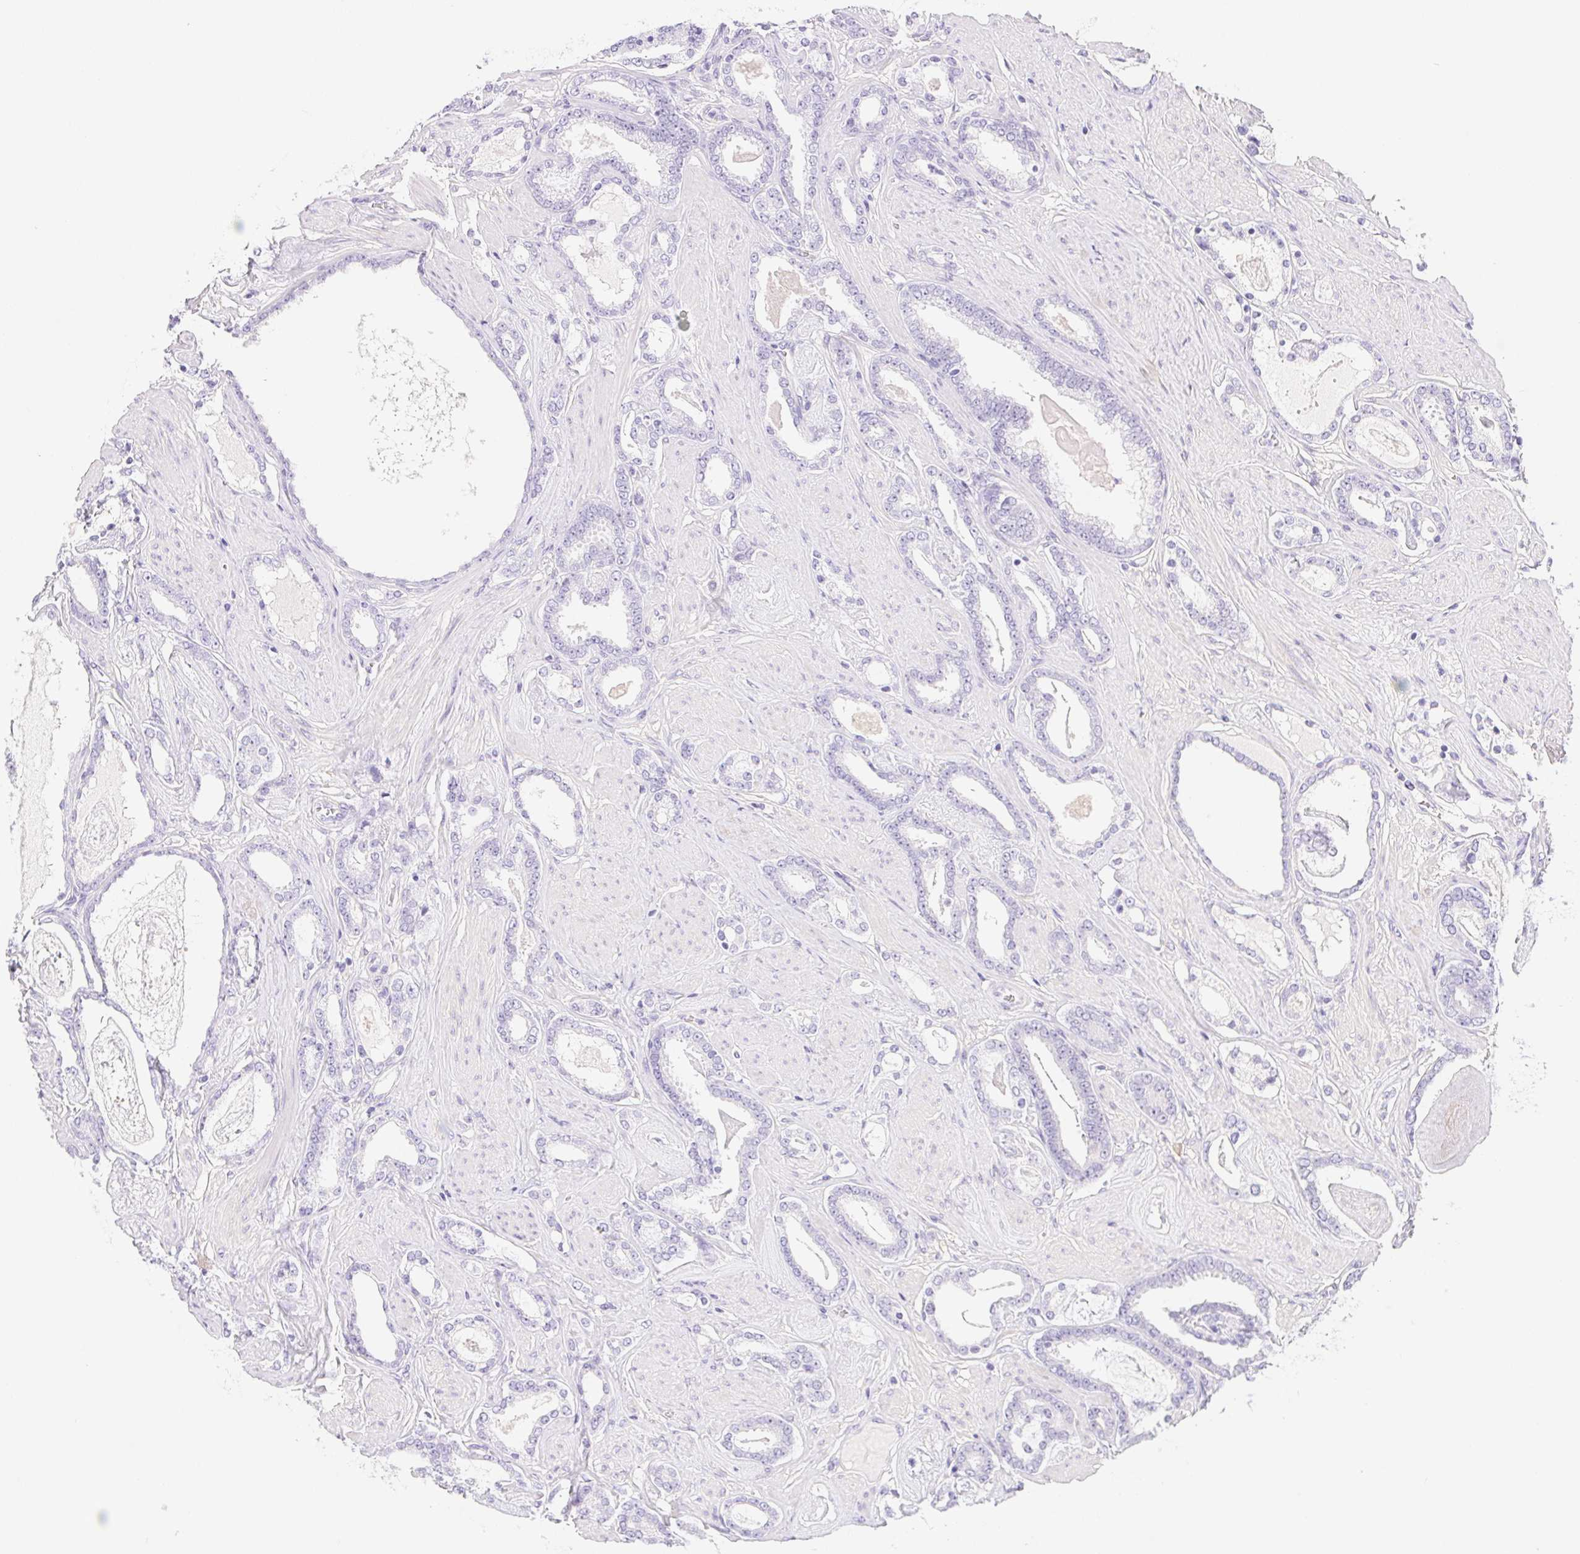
{"staining": {"intensity": "negative", "quantity": "none", "location": "none"}, "tissue": "prostate cancer", "cell_type": "Tumor cells", "image_type": "cancer", "snomed": [{"axis": "morphology", "description": "Adenocarcinoma, High grade"}, {"axis": "topography", "description": "Prostate"}], "caption": "A high-resolution photomicrograph shows immunohistochemistry (IHC) staining of prostate high-grade adenocarcinoma, which shows no significant positivity in tumor cells.", "gene": "PNLIP", "patient": {"sex": "male", "age": 63}}